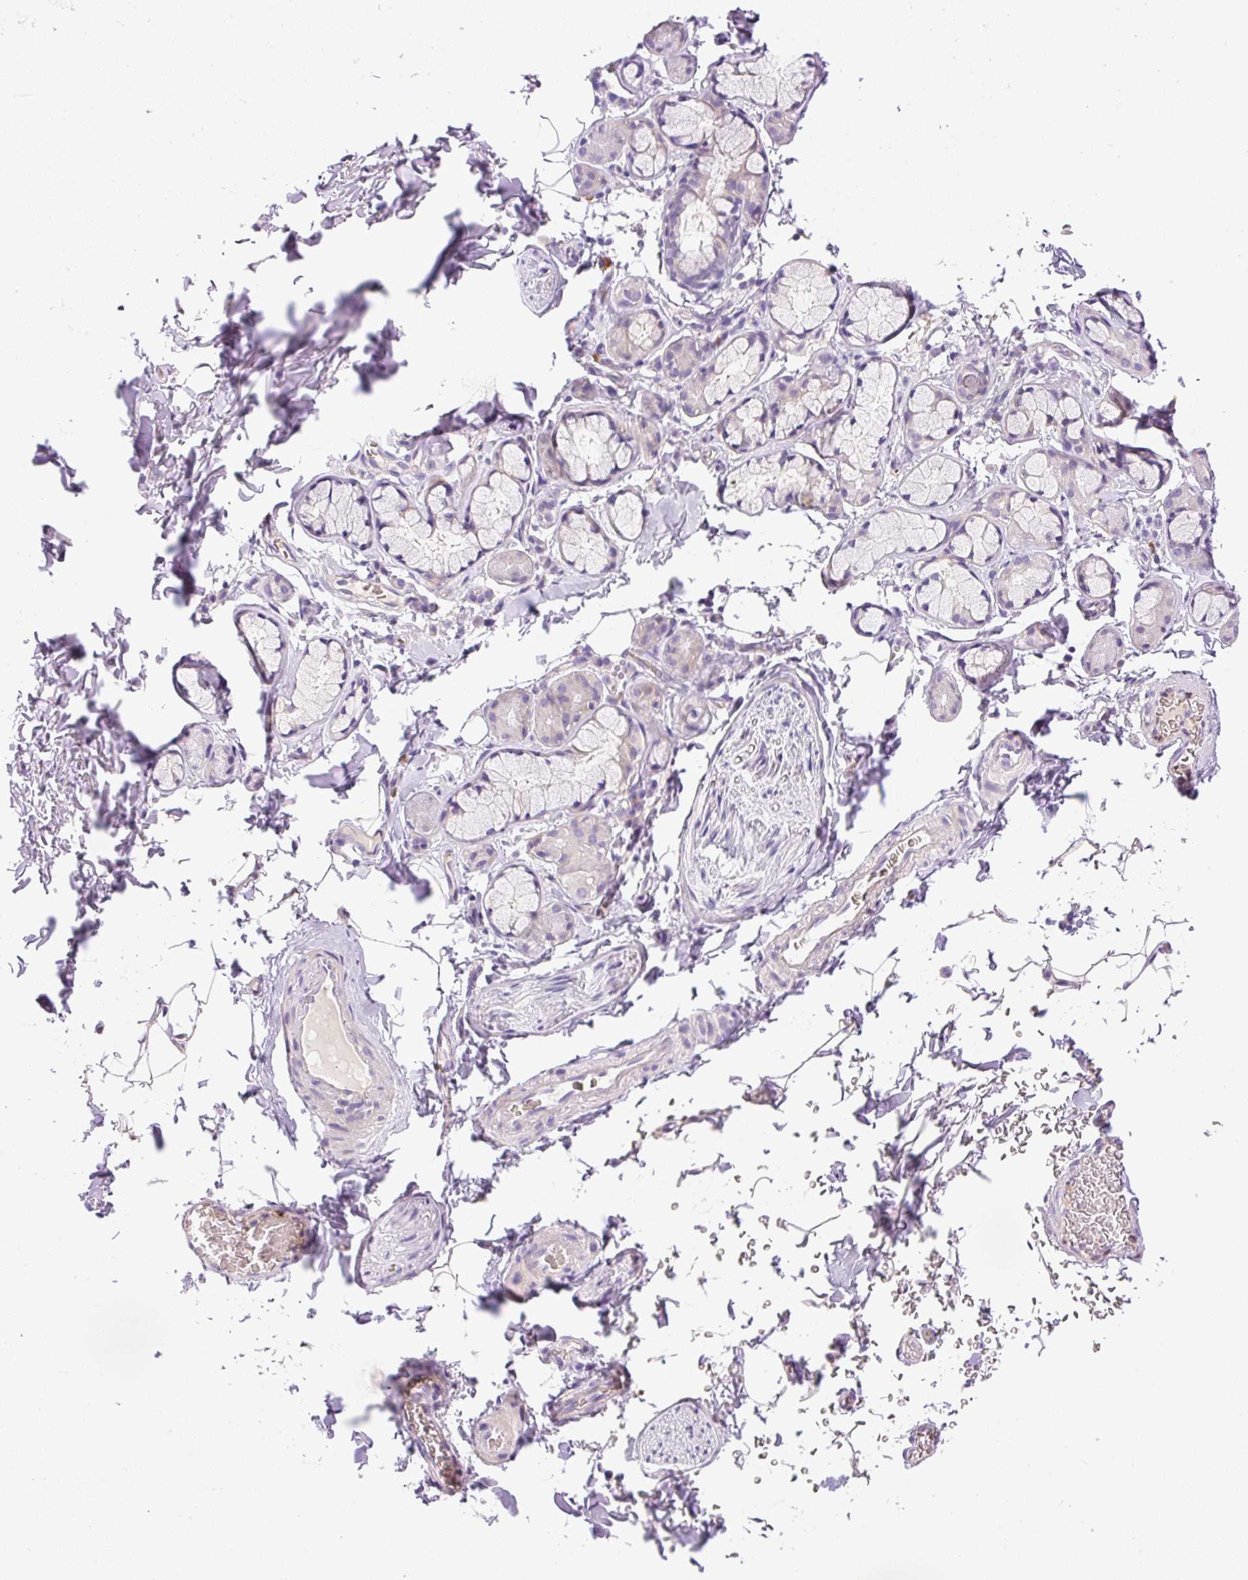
{"staining": {"intensity": "negative", "quantity": "none", "location": "none"}, "tissue": "adipose tissue", "cell_type": "Adipocytes", "image_type": "normal", "snomed": [{"axis": "morphology", "description": "Normal tissue, NOS"}, {"axis": "topography", "description": "Cartilage tissue"}, {"axis": "topography", "description": "Bronchus"}, {"axis": "topography", "description": "Peripheral nerve tissue"}], "caption": "Immunohistochemistry micrograph of unremarkable adipose tissue stained for a protein (brown), which demonstrates no positivity in adipocytes.", "gene": "LHFPL5", "patient": {"sex": "male", "age": 67}}